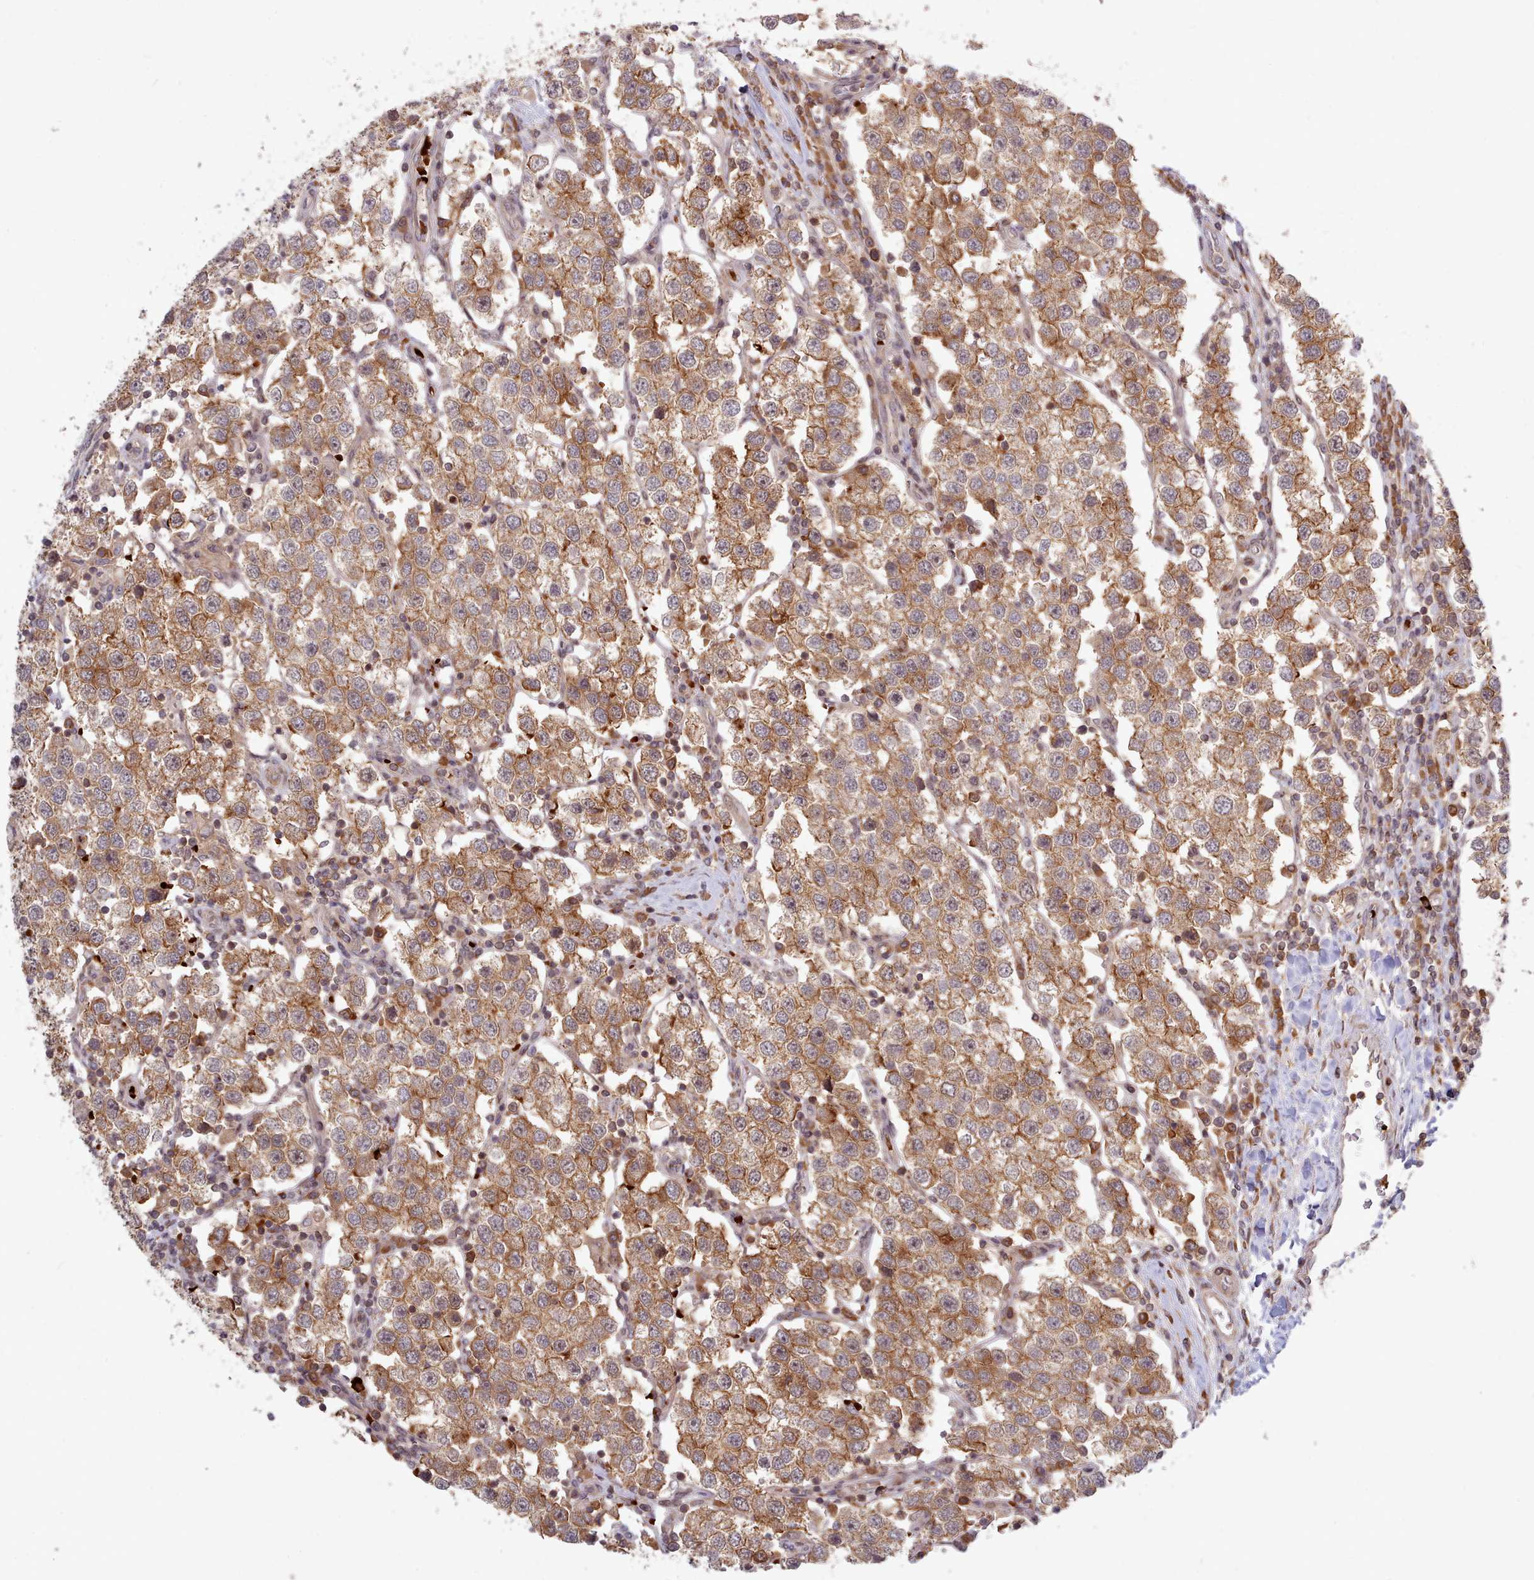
{"staining": {"intensity": "moderate", "quantity": ">75%", "location": "cytoplasmic/membranous"}, "tissue": "testis cancer", "cell_type": "Tumor cells", "image_type": "cancer", "snomed": [{"axis": "morphology", "description": "Seminoma, NOS"}, {"axis": "topography", "description": "Testis"}], "caption": "Immunohistochemistry of testis cancer exhibits medium levels of moderate cytoplasmic/membranous staining in about >75% of tumor cells.", "gene": "UBE2G1", "patient": {"sex": "male", "age": 37}}